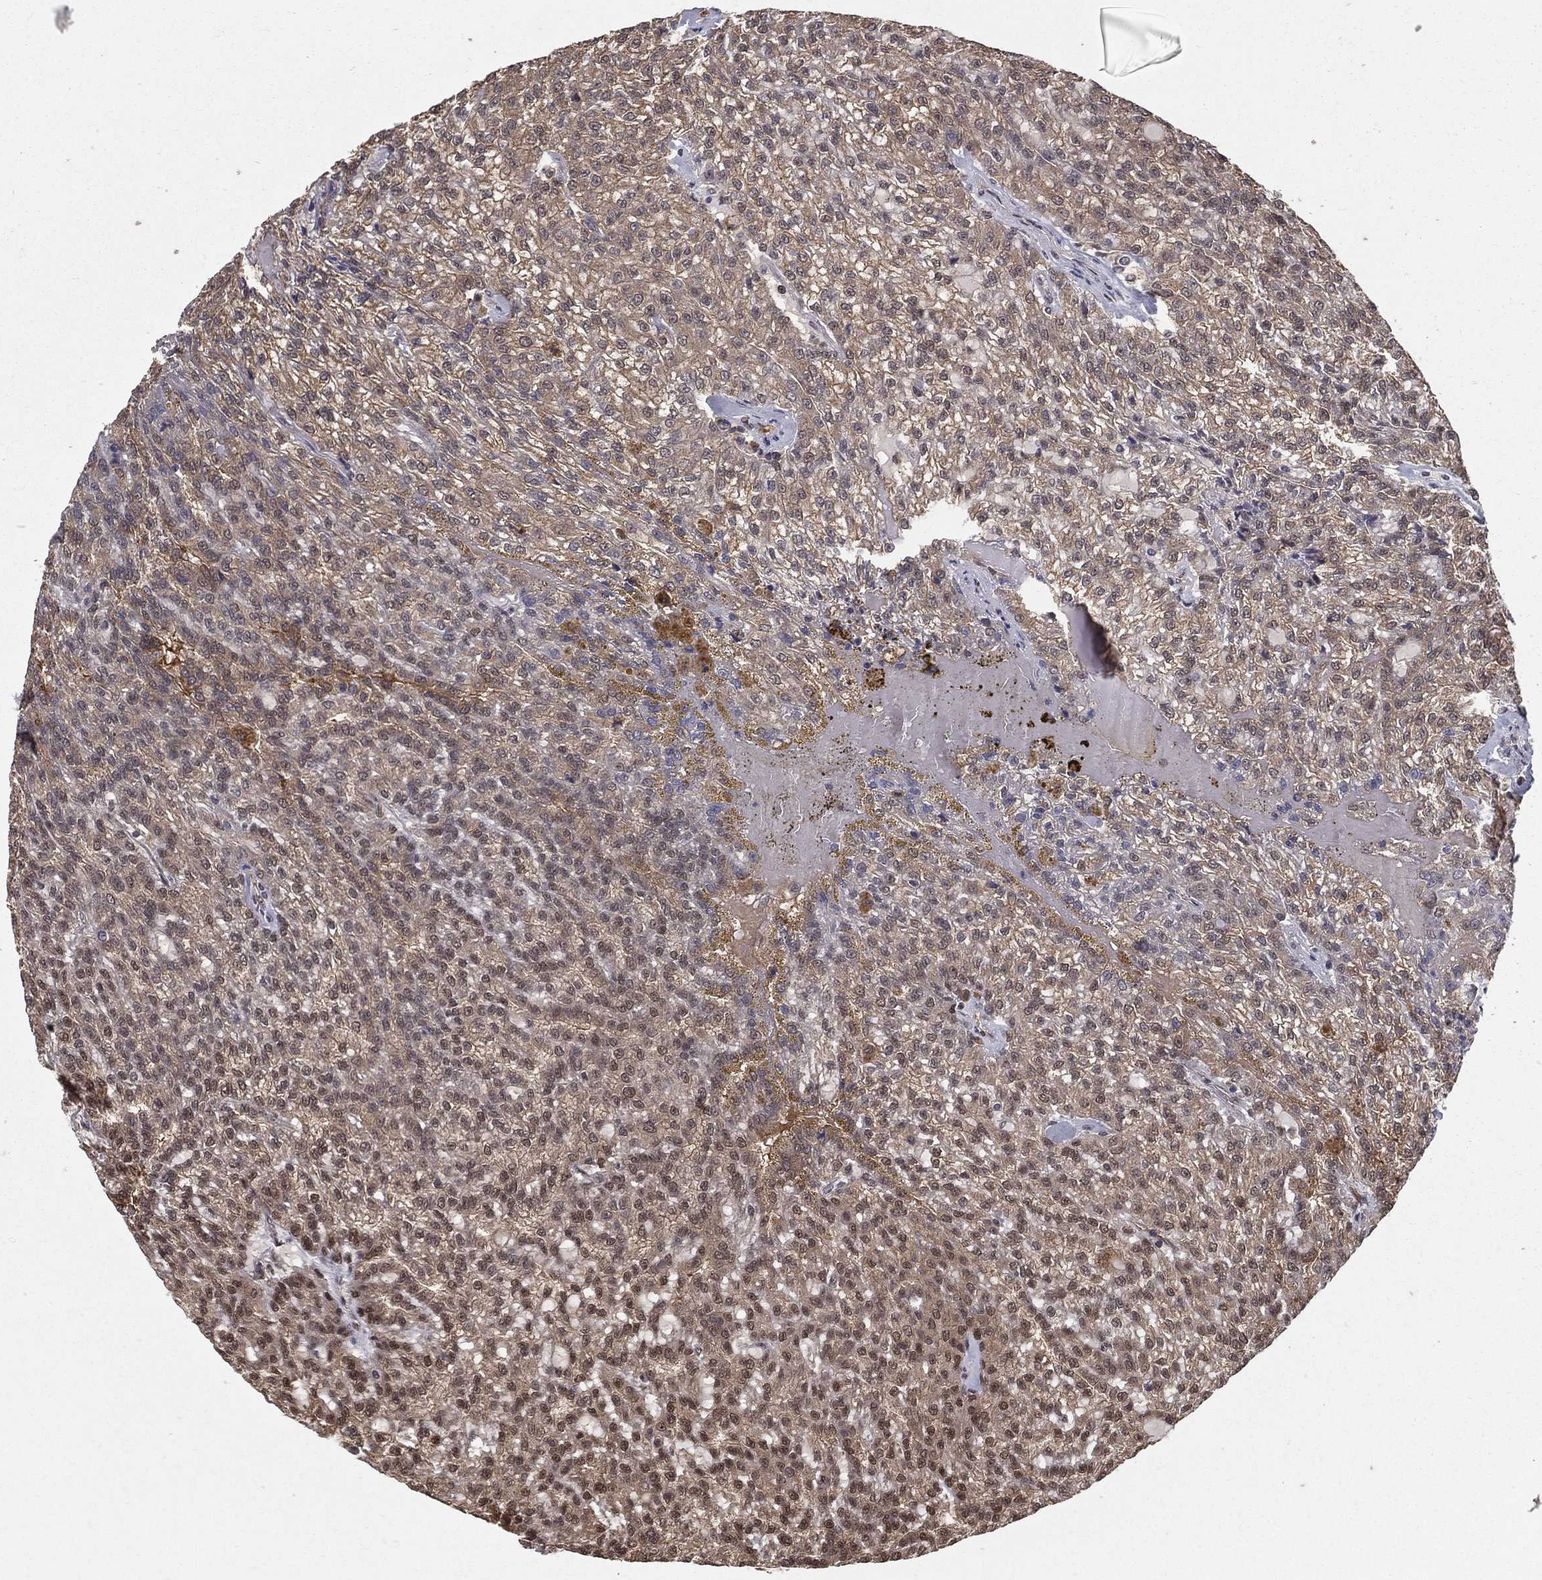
{"staining": {"intensity": "moderate", "quantity": "<25%", "location": "nuclear"}, "tissue": "renal cancer", "cell_type": "Tumor cells", "image_type": "cancer", "snomed": [{"axis": "morphology", "description": "Adenocarcinoma, NOS"}, {"axis": "topography", "description": "Kidney"}], "caption": "Human renal adenocarcinoma stained for a protein (brown) demonstrates moderate nuclear positive staining in about <25% of tumor cells.", "gene": "CARM1", "patient": {"sex": "male", "age": 63}}